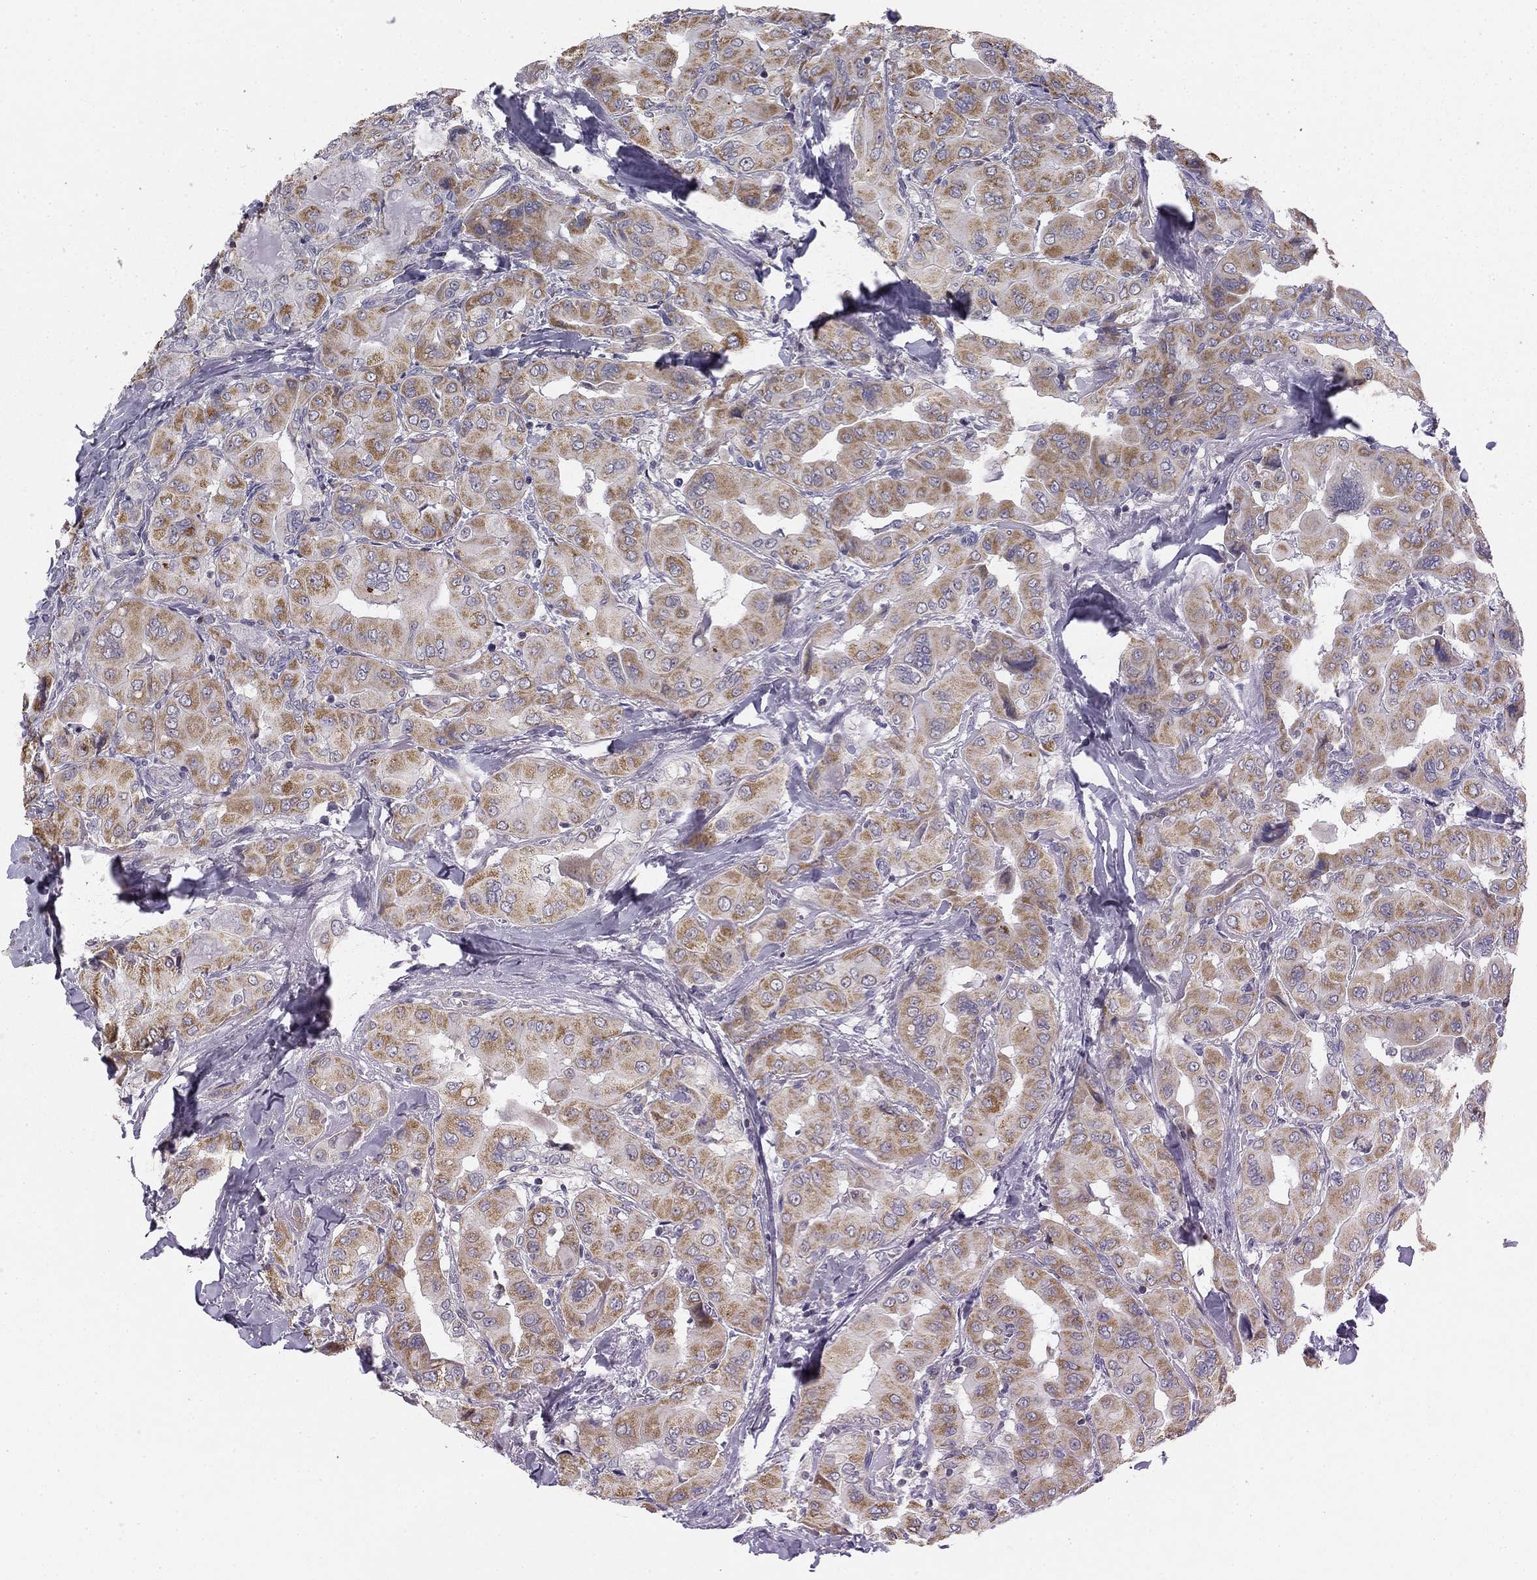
{"staining": {"intensity": "moderate", "quantity": "25%-75%", "location": "cytoplasmic/membranous"}, "tissue": "thyroid cancer", "cell_type": "Tumor cells", "image_type": "cancer", "snomed": [{"axis": "morphology", "description": "Normal tissue, NOS"}, {"axis": "morphology", "description": "Papillary adenocarcinoma, NOS"}, {"axis": "topography", "description": "Thyroid gland"}], "caption": "Papillary adenocarcinoma (thyroid) stained with DAB immunohistochemistry (IHC) exhibits medium levels of moderate cytoplasmic/membranous staining in about 25%-75% of tumor cells. (IHC, brightfield microscopy, high magnification).", "gene": "SLC2A9", "patient": {"sex": "female", "age": 66}}